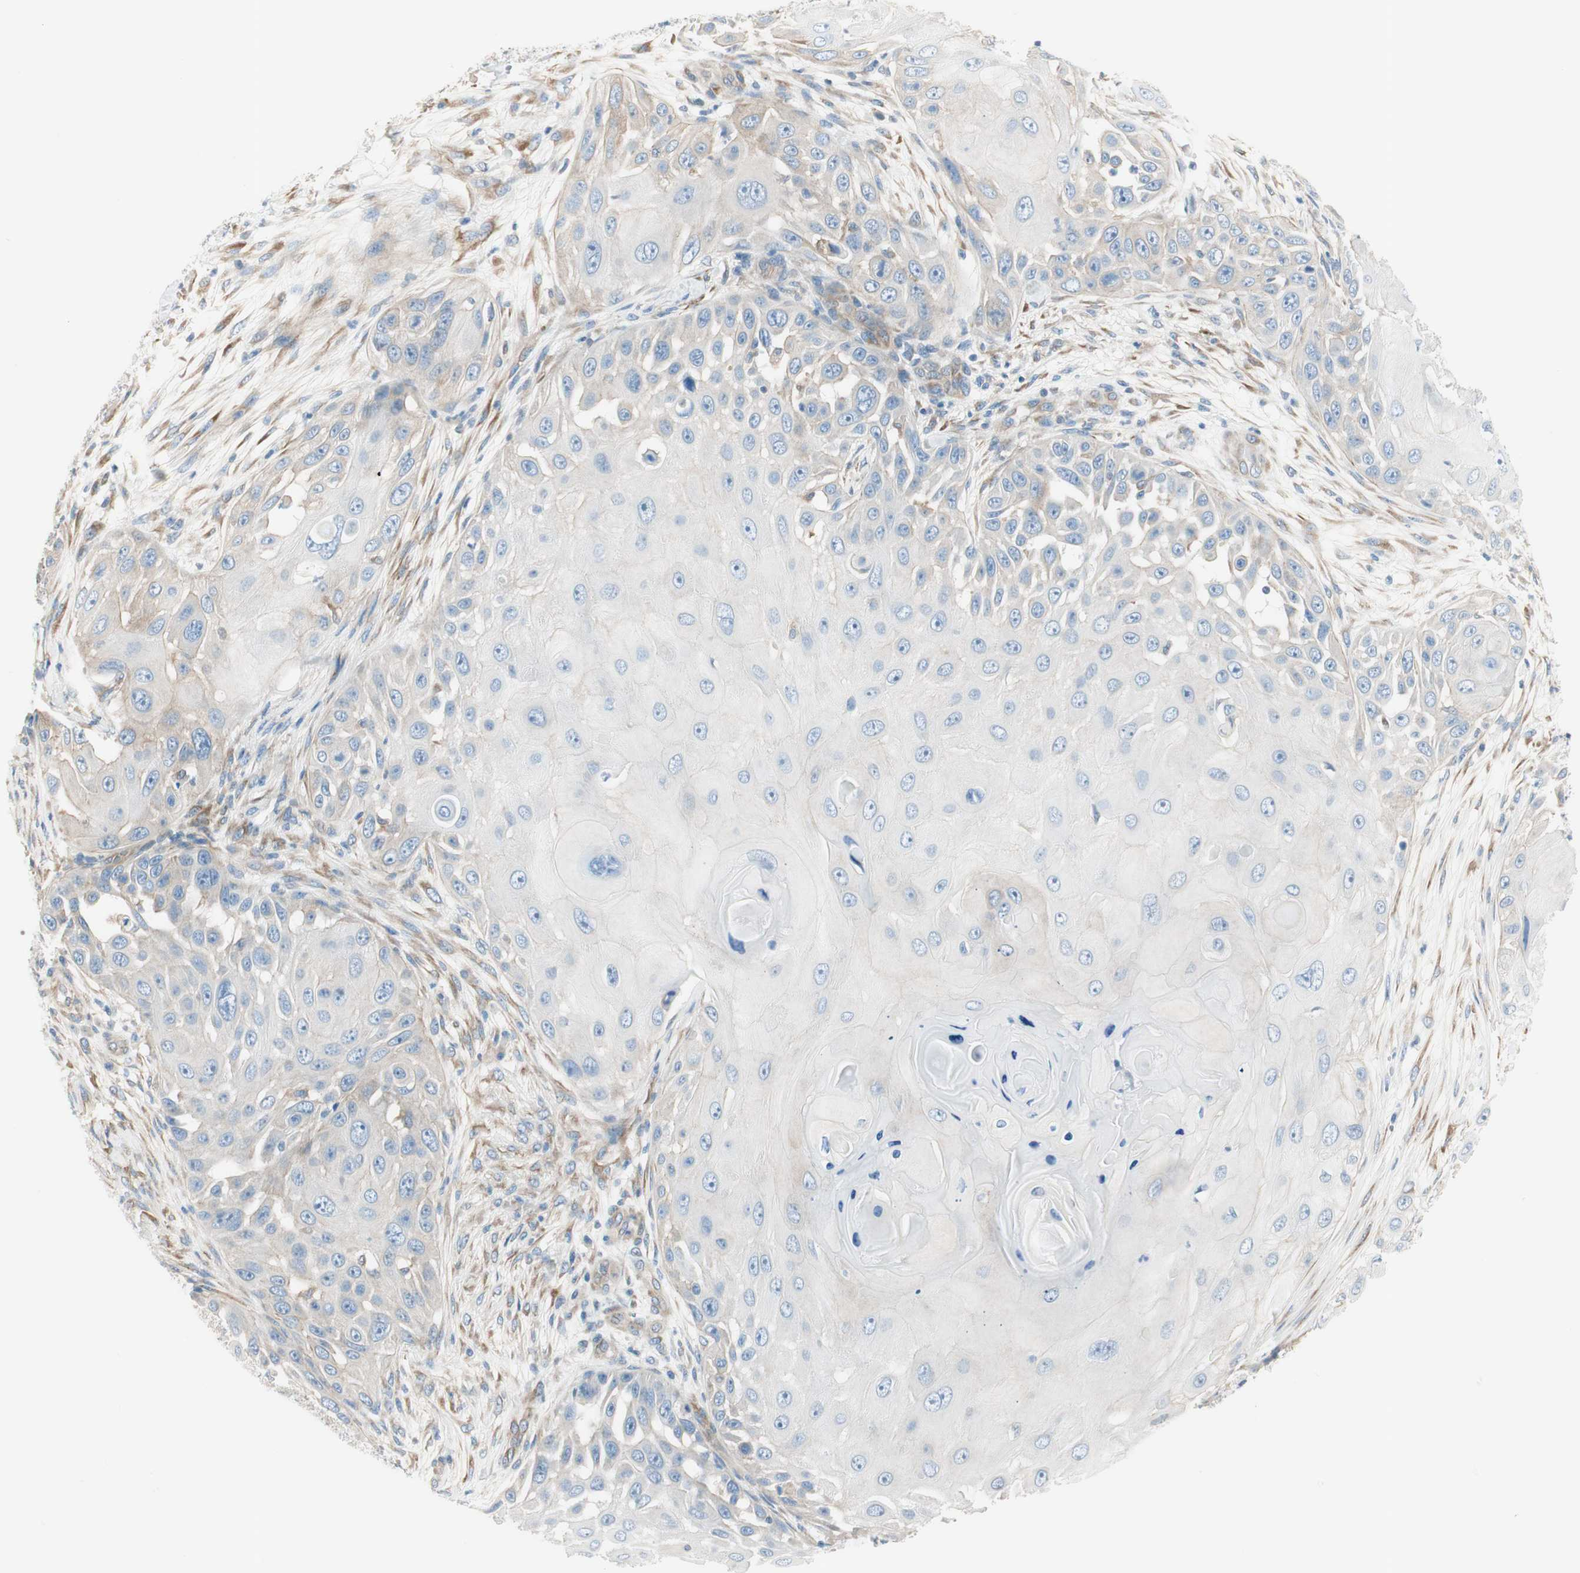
{"staining": {"intensity": "negative", "quantity": "none", "location": "none"}, "tissue": "skin cancer", "cell_type": "Tumor cells", "image_type": "cancer", "snomed": [{"axis": "morphology", "description": "Squamous cell carcinoma, NOS"}, {"axis": "topography", "description": "Skin"}], "caption": "Tumor cells show no significant protein expression in squamous cell carcinoma (skin).", "gene": "CDK3", "patient": {"sex": "female", "age": 44}}